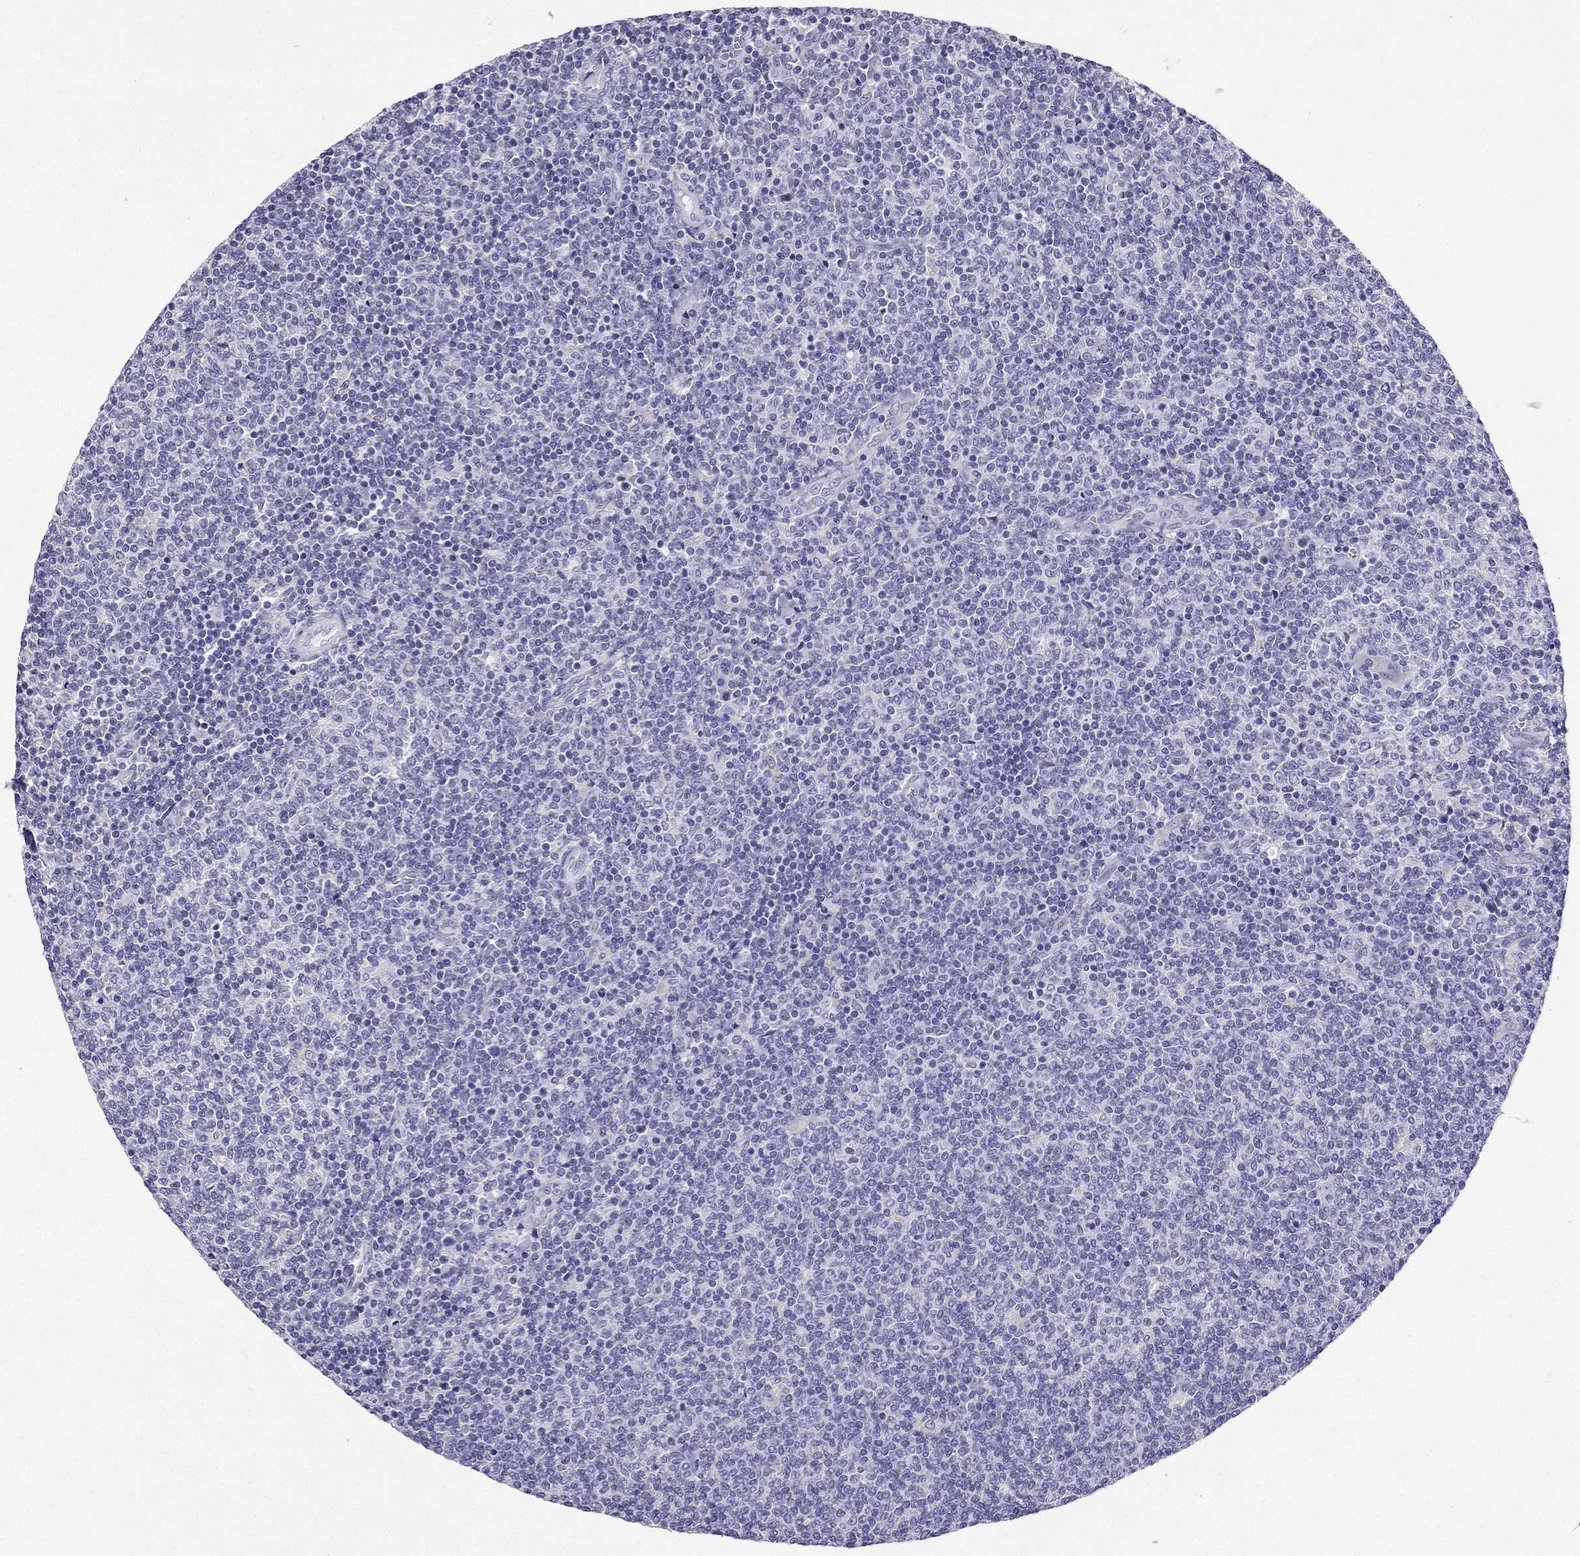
{"staining": {"intensity": "negative", "quantity": "none", "location": "none"}, "tissue": "lymphoma", "cell_type": "Tumor cells", "image_type": "cancer", "snomed": [{"axis": "morphology", "description": "Malignant lymphoma, non-Hodgkin's type, Low grade"}, {"axis": "topography", "description": "Lymph node"}], "caption": "Micrograph shows no significant protein positivity in tumor cells of malignant lymphoma, non-Hodgkin's type (low-grade).", "gene": "KCNJ10", "patient": {"sex": "male", "age": 52}}